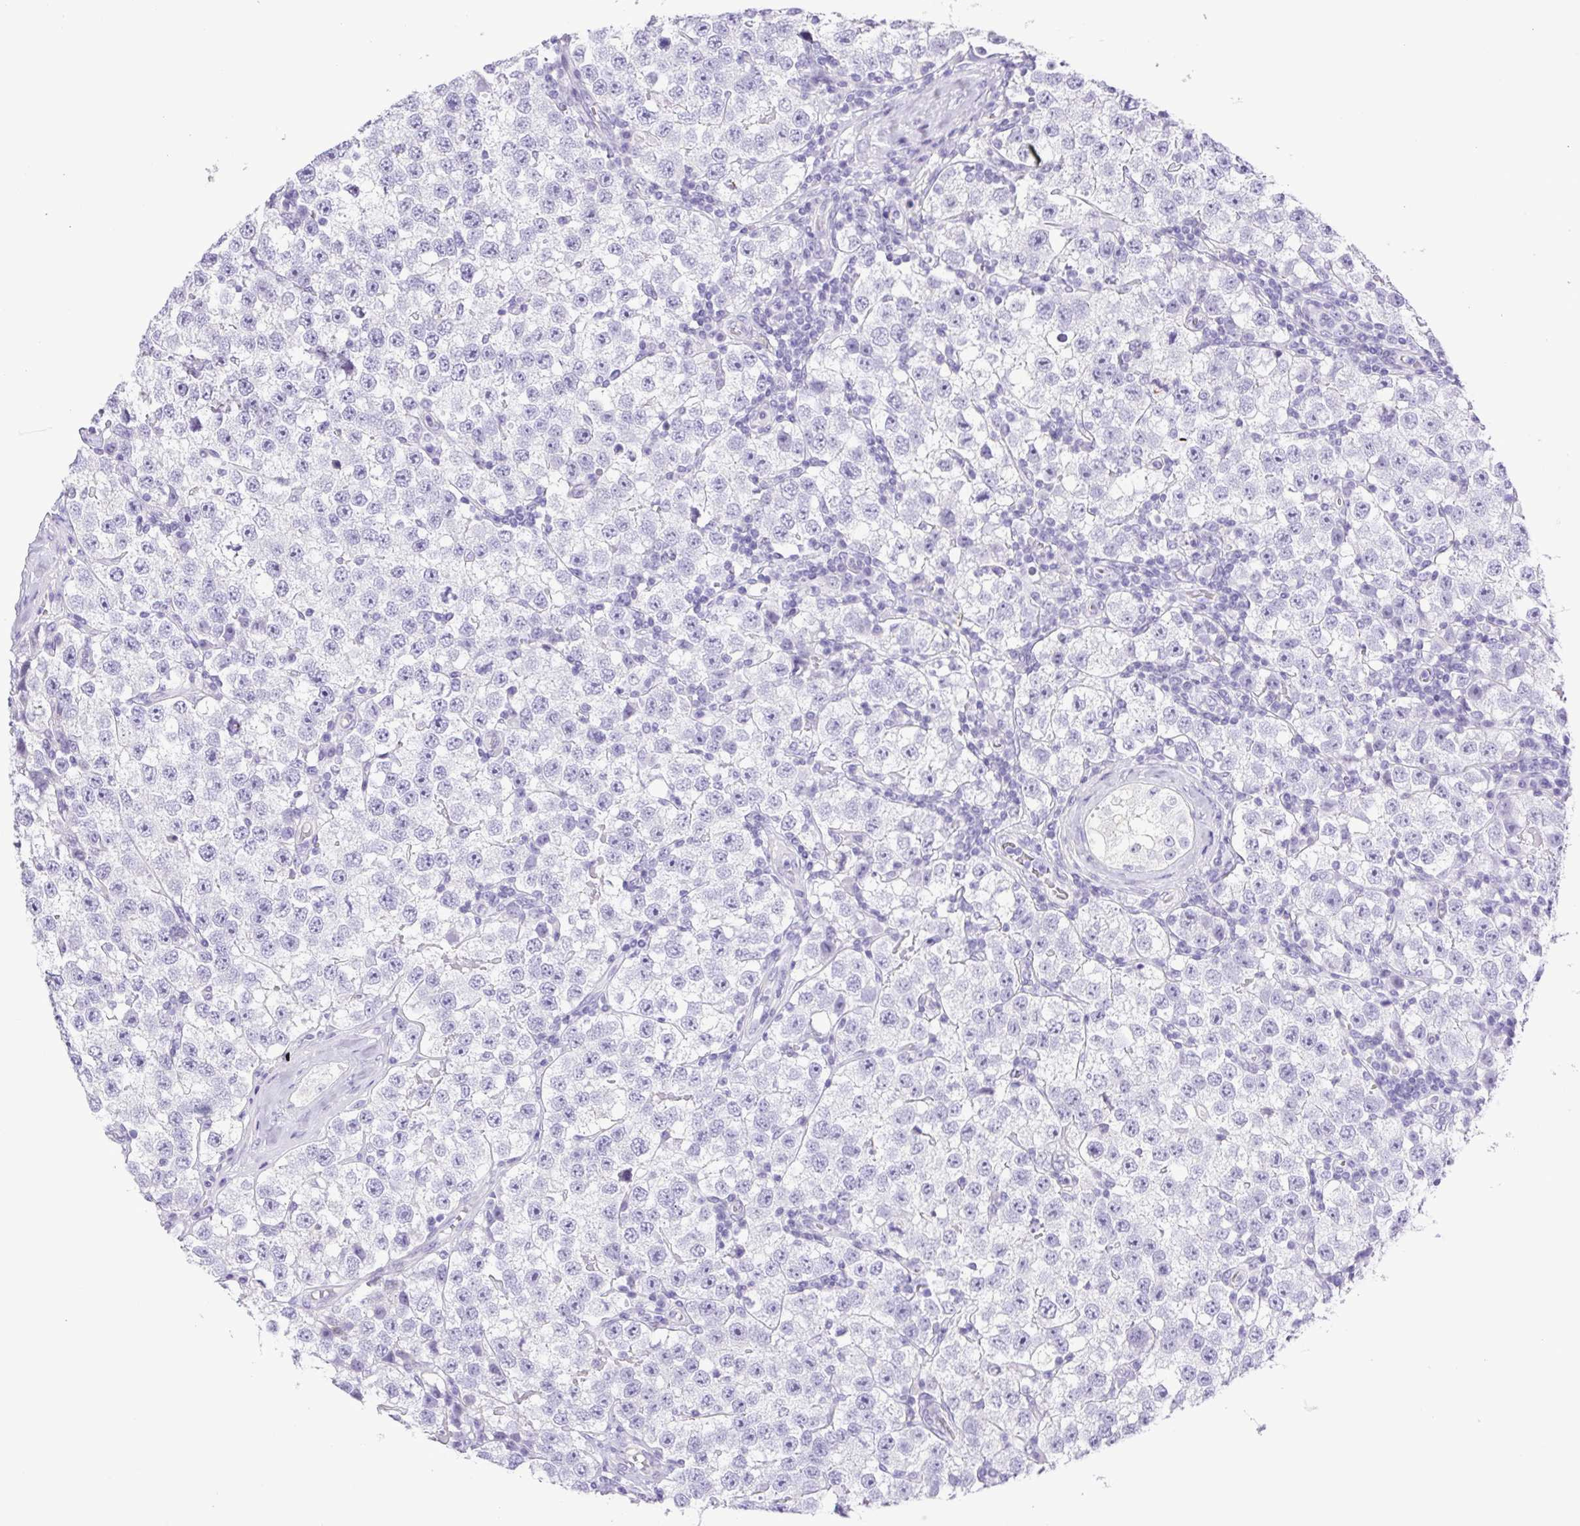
{"staining": {"intensity": "negative", "quantity": "none", "location": "none"}, "tissue": "testis cancer", "cell_type": "Tumor cells", "image_type": "cancer", "snomed": [{"axis": "morphology", "description": "Seminoma, NOS"}, {"axis": "topography", "description": "Testis"}], "caption": "Micrograph shows no significant protein expression in tumor cells of testis seminoma.", "gene": "CDSN", "patient": {"sex": "male", "age": 34}}